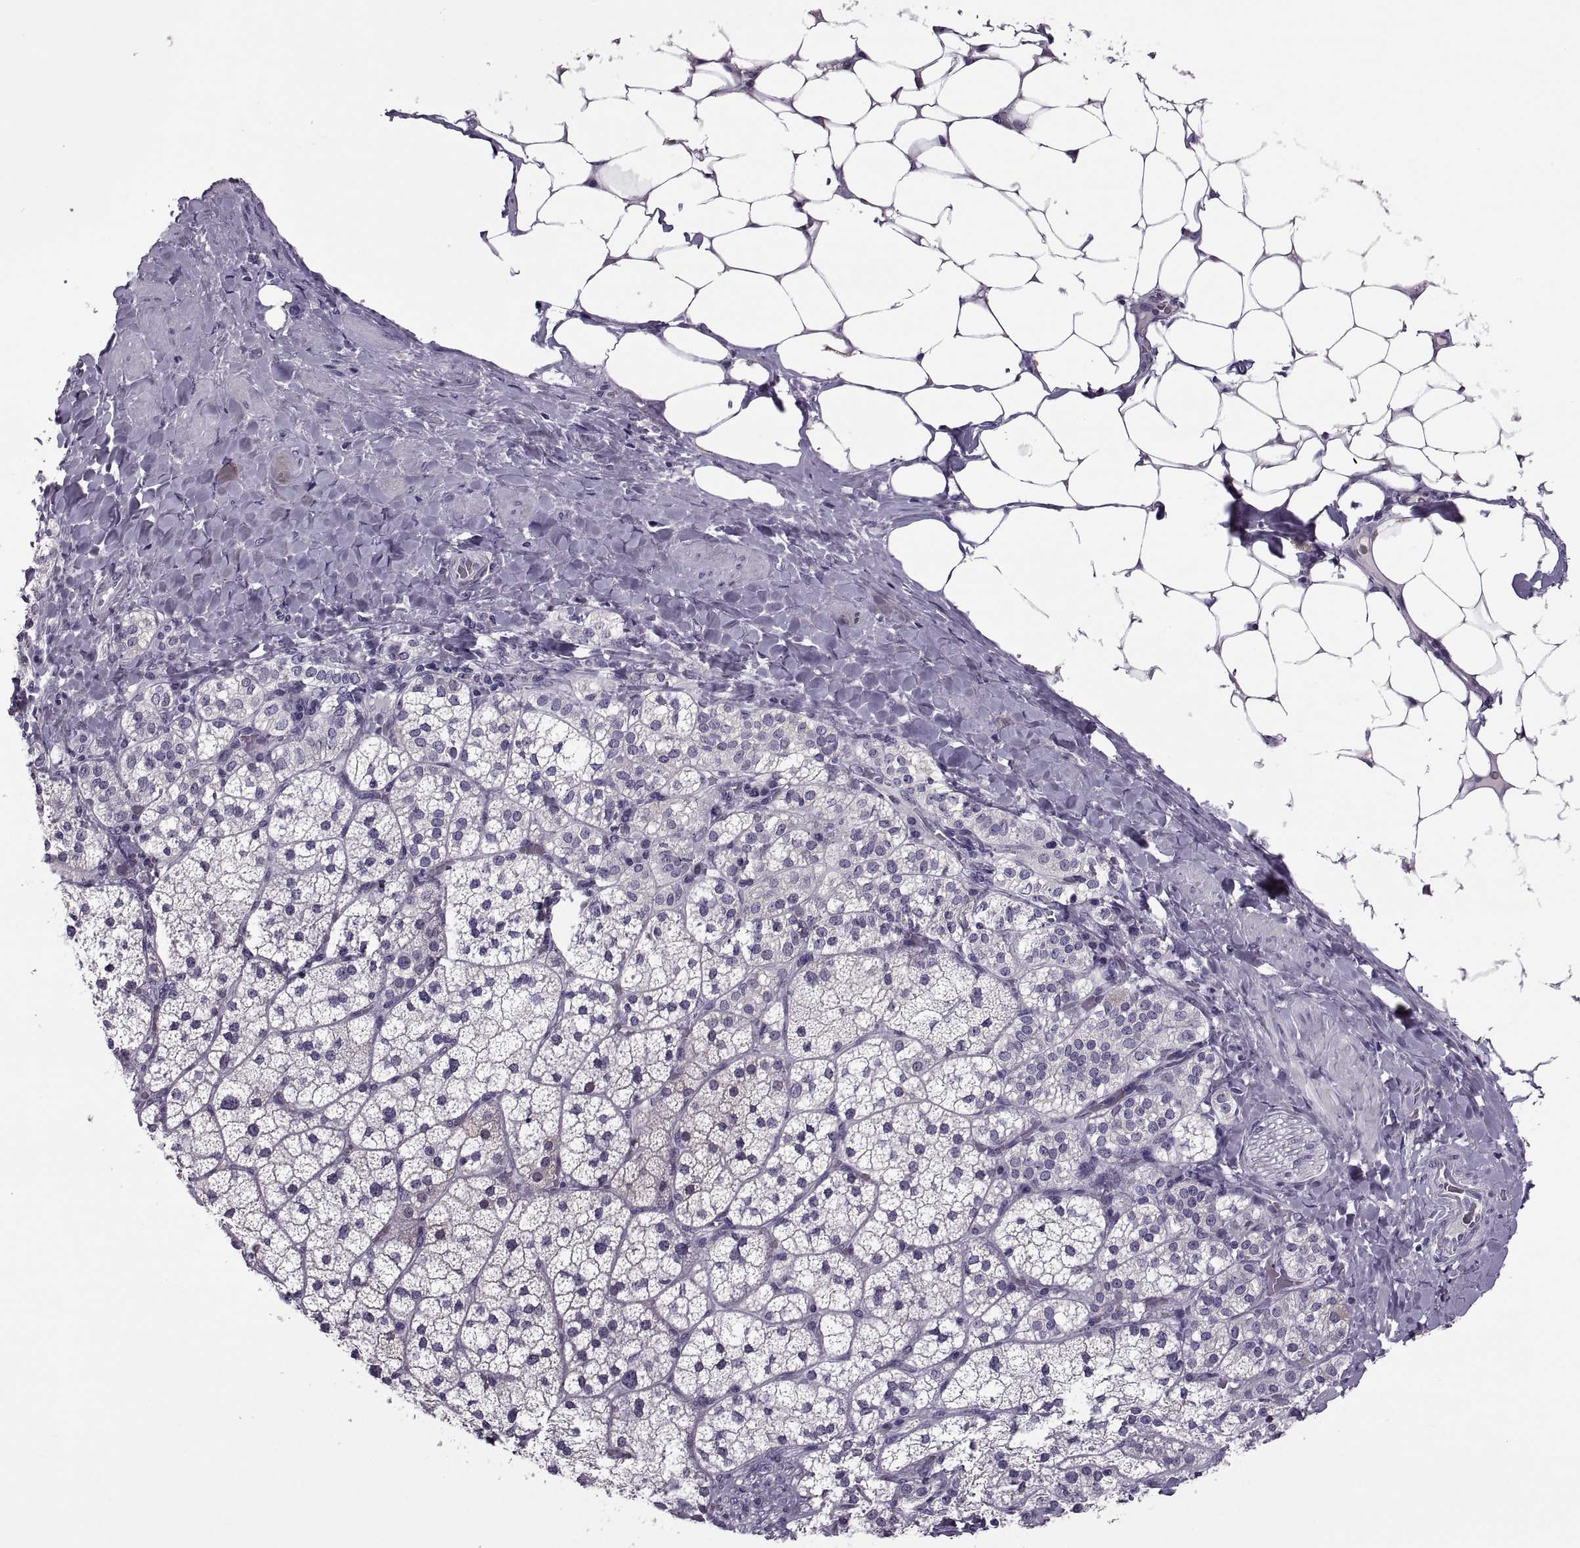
{"staining": {"intensity": "weak", "quantity": "<25%", "location": "cytoplasmic/membranous"}, "tissue": "adrenal gland", "cell_type": "Glandular cells", "image_type": "normal", "snomed": [{"axis": "morphology", "description": "Normal tissue, NOS"}, {"axis": "topography", "description": "Adrenal gland"}], "caption": "IHC micrograph of normal adrenal gland stained for a protein (brown), which shows no positivity in glandular cells. (DAB (3,3'-diaminobenzidine) IHC, high magnification).", "gene": "MAGEB1", "patient": {"sex": "male", "age": 53}}